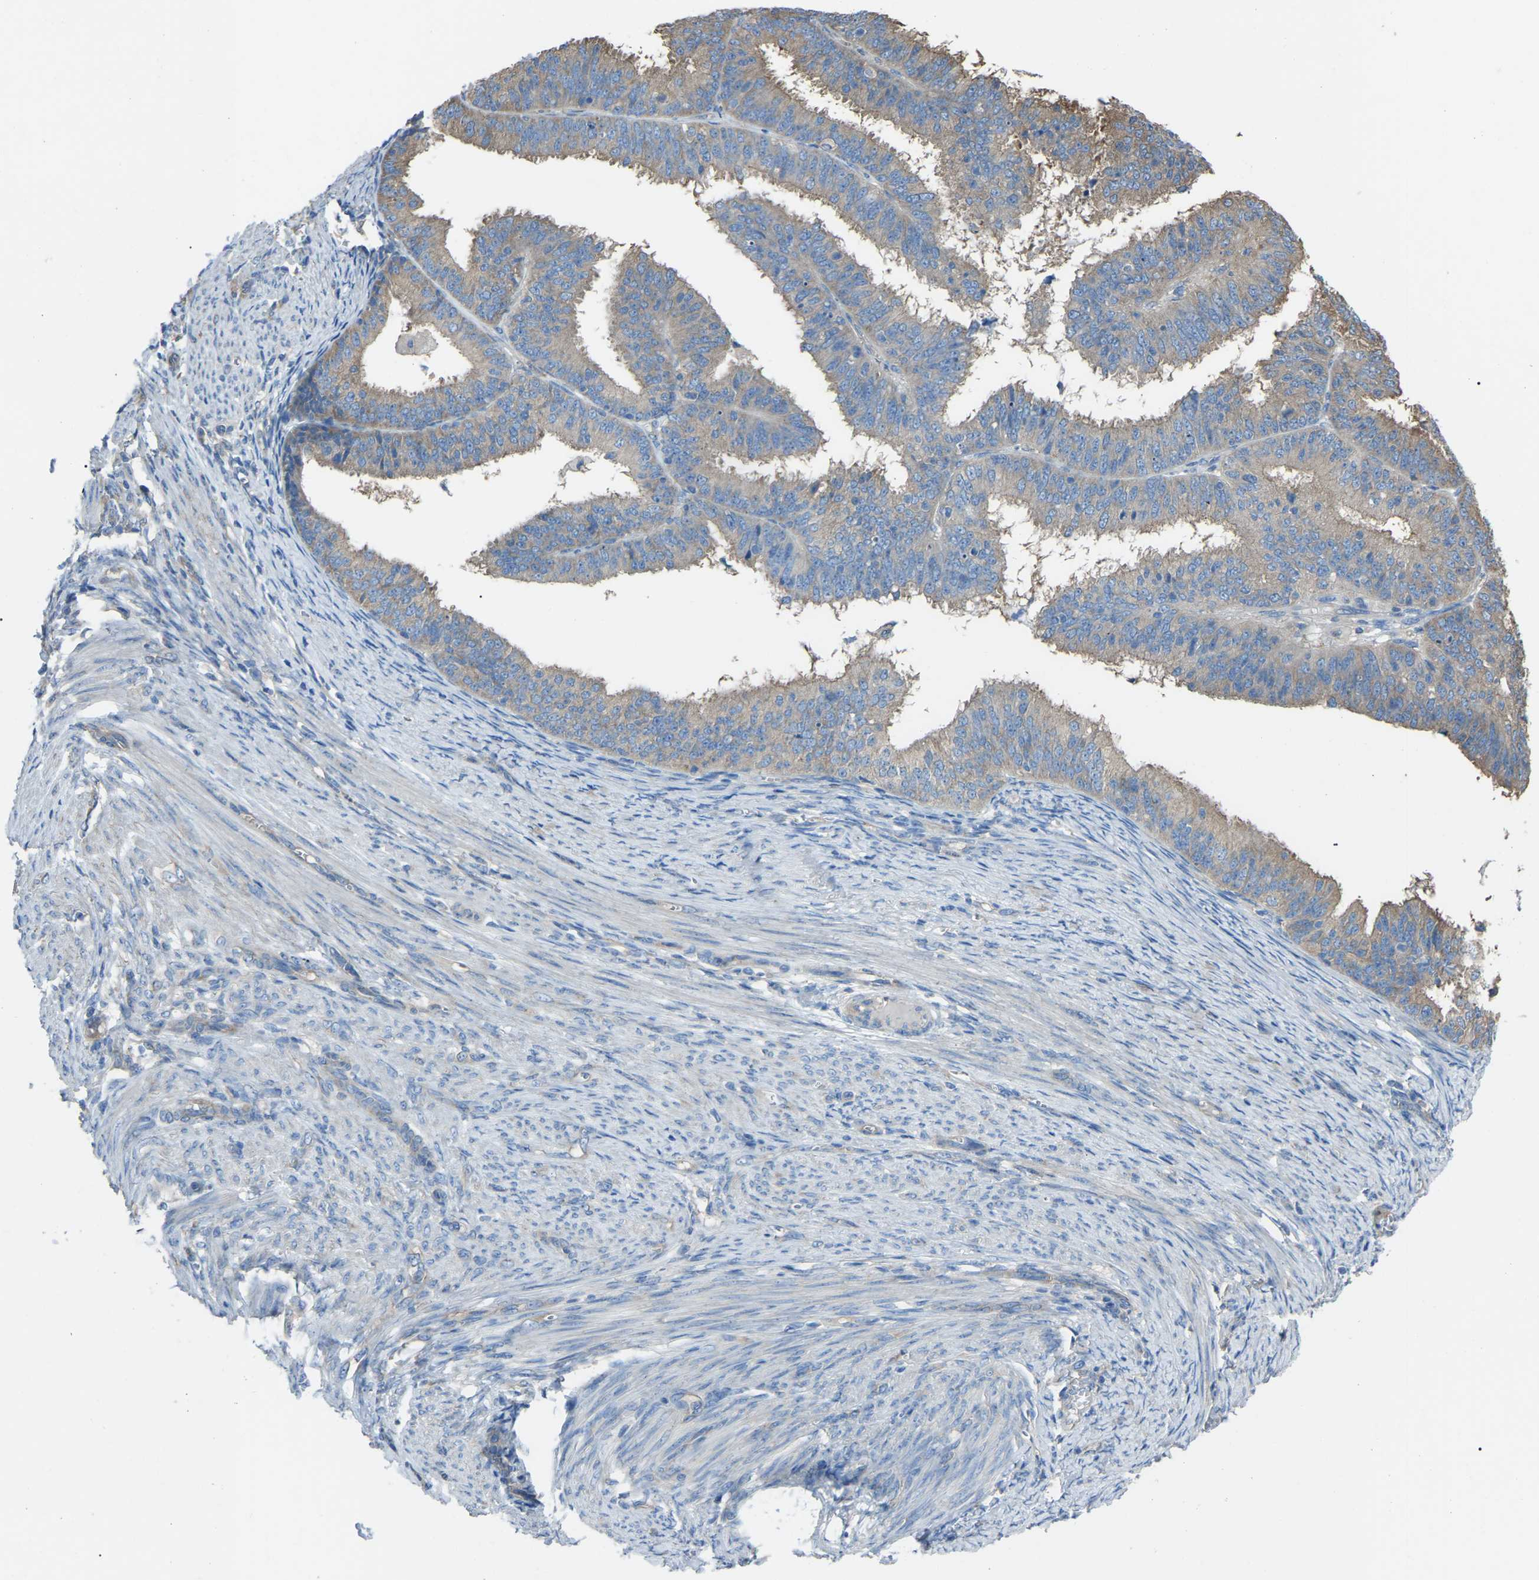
{"staining": {"intensity": "weak", "quantity": "25%-75%", "location": "cytoplasmic/membranous"}, "tissue": "endometrial cancer", "cell_type": "Tumor cells", "image_type": "cancer", "snomed": [{"axis": "morphology", "description": "Adenocarcinoma, NOS"}, {"axis": "topography", "description": "Endometrium"}], "caption": "Protein staining of endometrial cancer (adenocarcinoma) tissue demonstrates weak cytoplasmic/membranous positivity in approximately 25%-75% of tumor cells.", "gene": "AIMP1", "patient": {"sex": "female", "age": 70}}